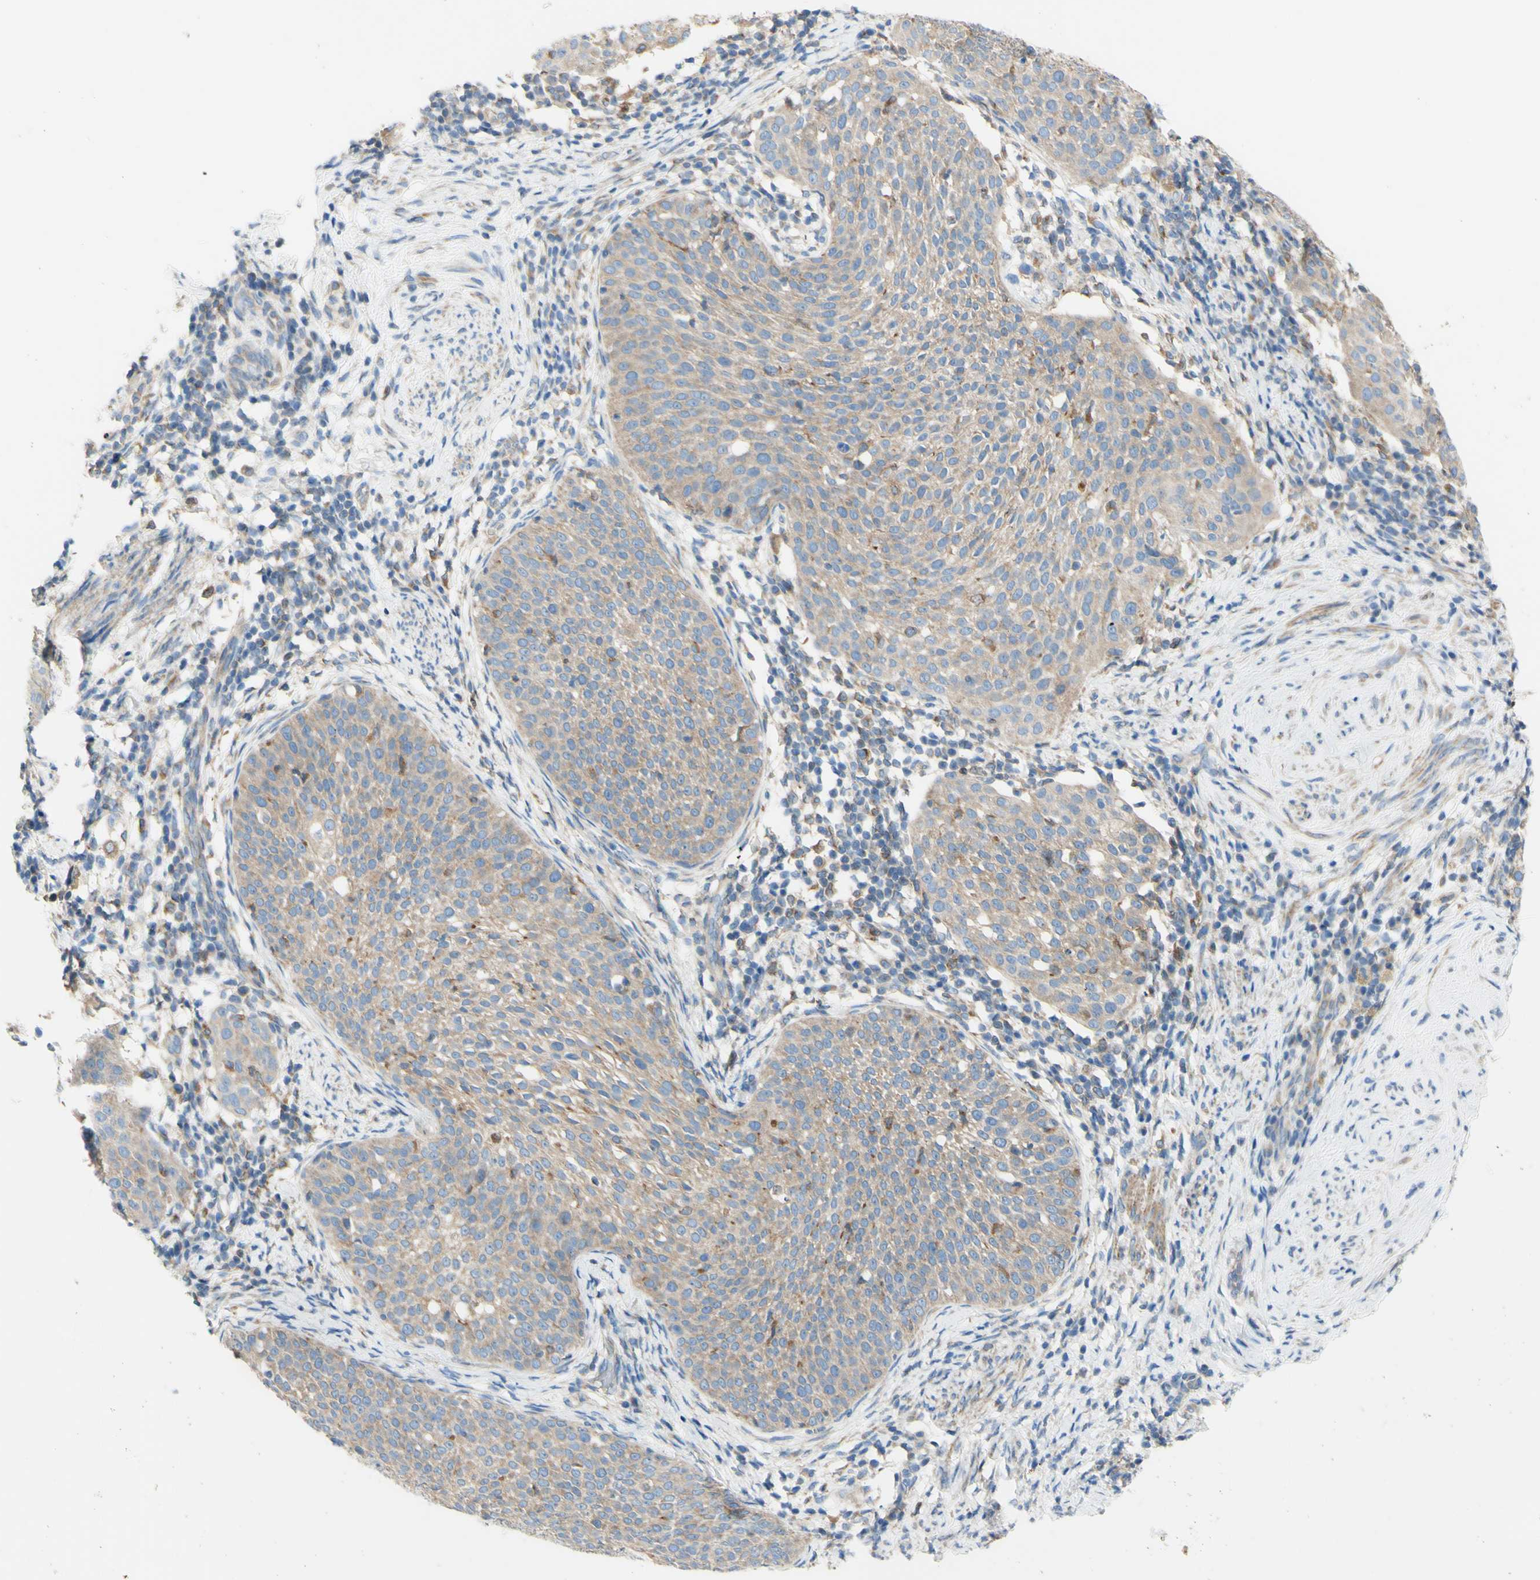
{"staining": {"intensity": "weak", "quantity": ">75%", "location": "cytoplasmic/membranous"}, "tissue": "cervical cancer", "cell_type": "Tumor cells", "image_type": "cancer", "snomed": [{"axis": "morphology", "description": "Squamous cell carcinoma, NOS"}, {"axis": "topography", "description": "Cervix"}], "caption": "Brown immunohistochemical staining in human cervical squamous cell carcinoma exhibits weak cytoplasmic/membranous expression in about >75% of tumor cells.", "gene": "RETREG2", "patient": {"sex": "female", "age": 51}}